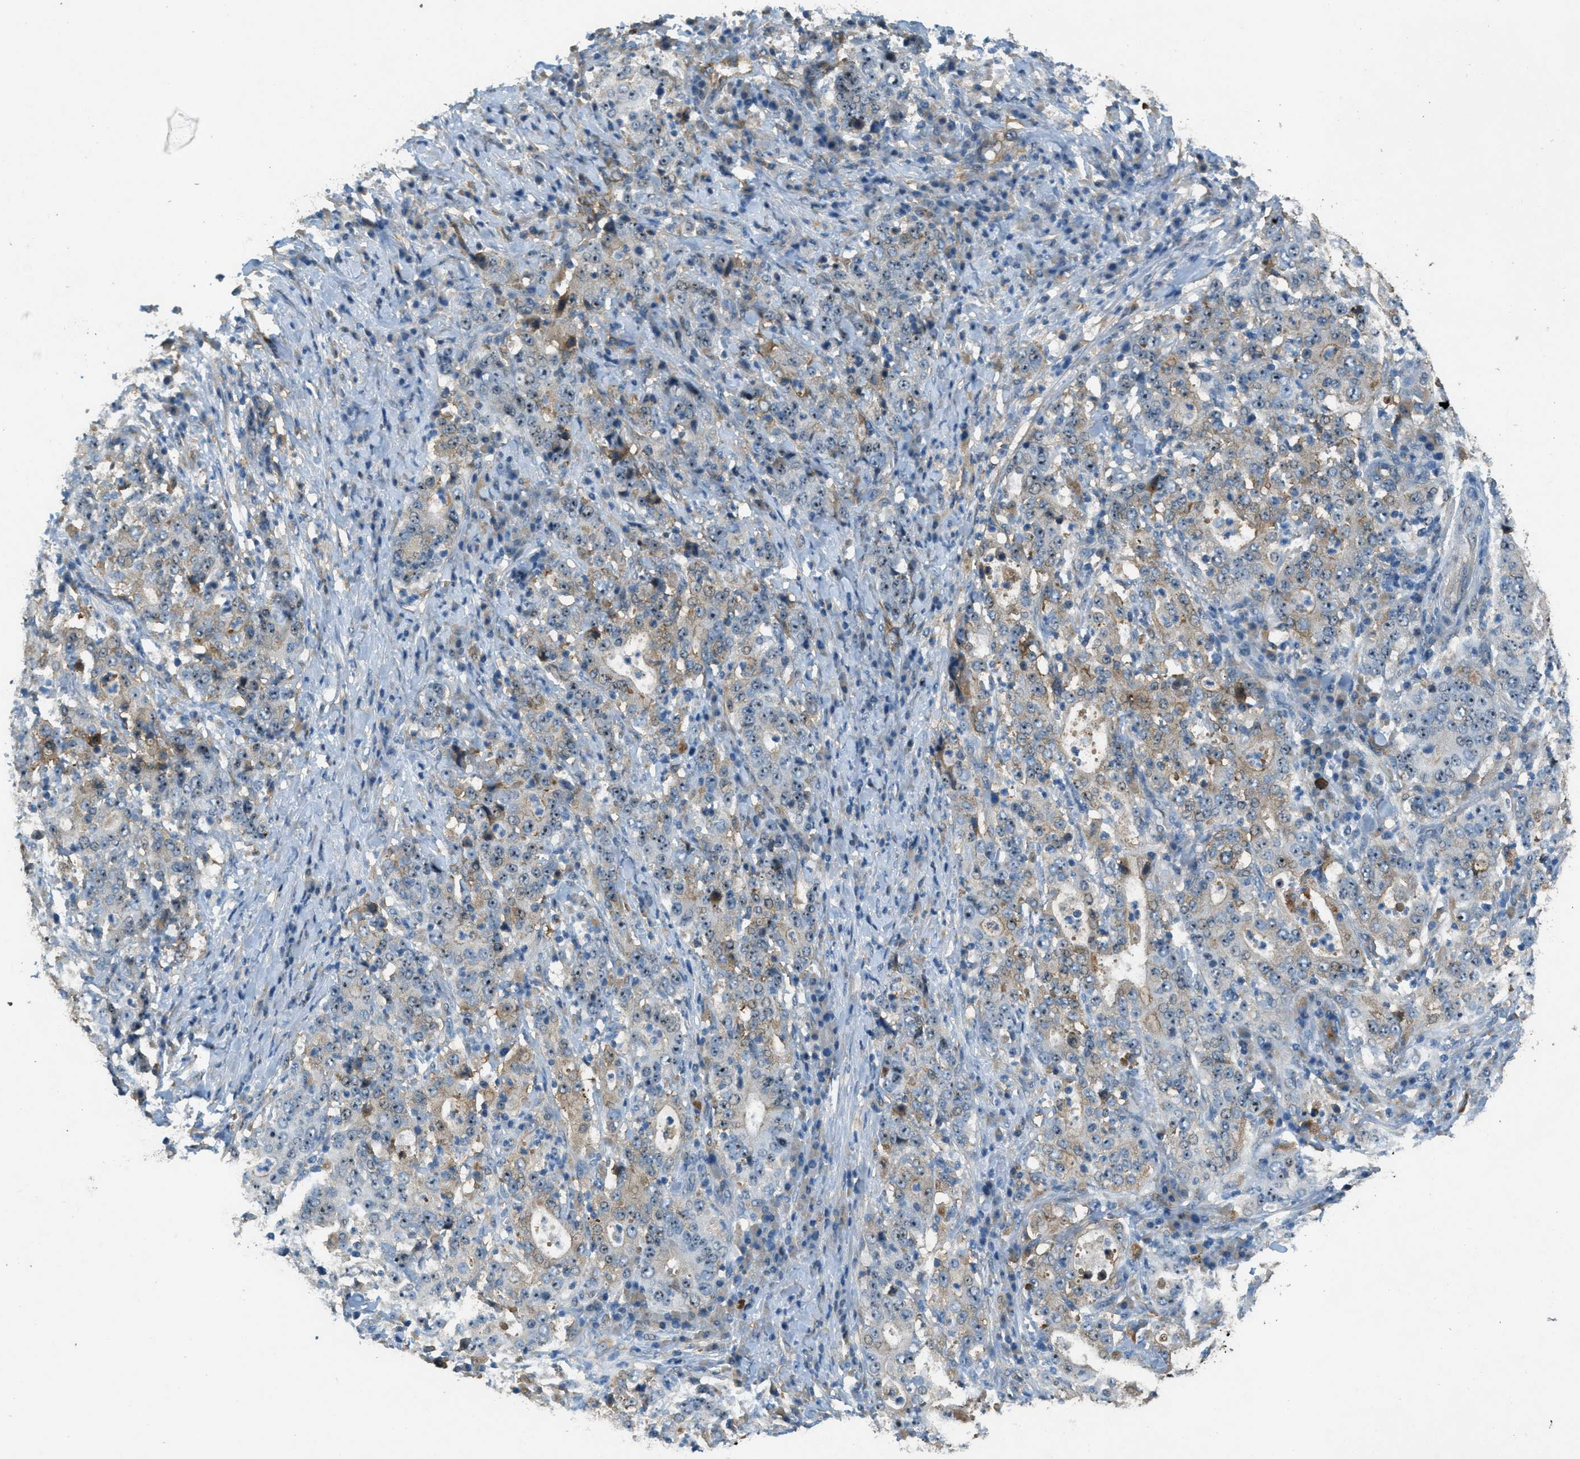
{"staining": {"intensity": "moderate", "quantity": "25%-75%", "location": "cytoplasmic/membranous,nuclear"}, "tissue": "stomach cancer", "cell_type": "Tumor cells", "image_type": "cancer", "snomed": [{"axis": "morphology", "description": "Normal tissue, NOS"}, {"axis": "morphology", "description": "Adenocarcinoma, NOS"}, {"axis": "topography", "description": "Stomach, upper"}, {"axis": "topography", "description": "Stomach"}], "caption": "Immunohistochemistry of stomach cancer reveals medium levels of moderate cytoplasmic/membranous and nuclear expression in about 25%-75% of tumor cells.", "gene": "OSMR", "patient": {"sex": "male", "age": 59}}